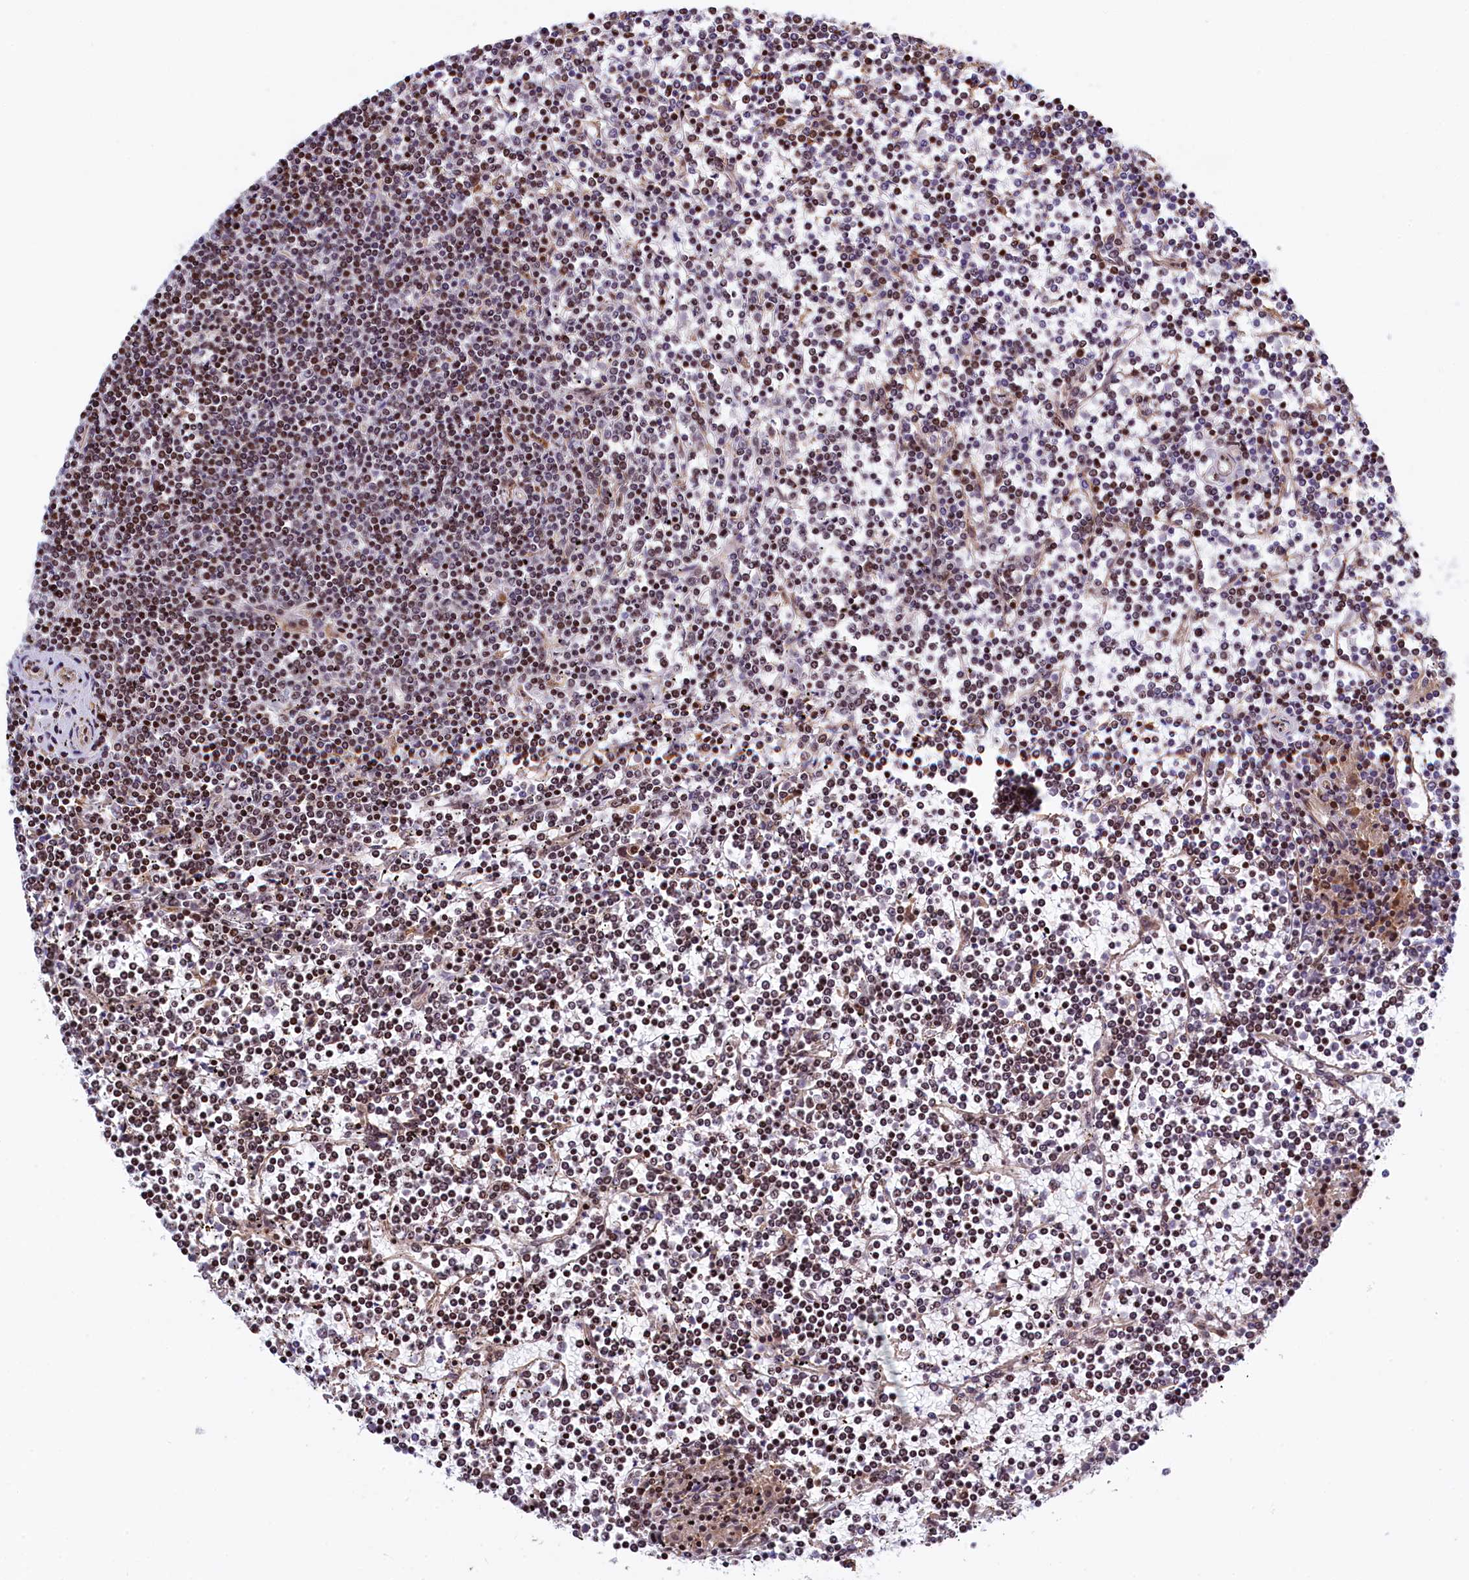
{"staining": {"intensity": "weak", "quantity": ">75%", "location": "nuclear"}, "tissue": "lymphoma", "cell_type": "Tumor cells", "image_type": "cancer", "snomed": [{"axis": "morphology", "description": "Malignant lymphoma, non-Hodgkin's type, Low grade"}, {"axis": "topography", "description": "Spleen"}], "caption": "An image of low-grade malignant lymphoma, non-Hodgkin's type stained for a protein displays weak nuclear brown staining in tumor cells.", "gene": "TGDS", "patient": {"sex": "female", "age": 19}}